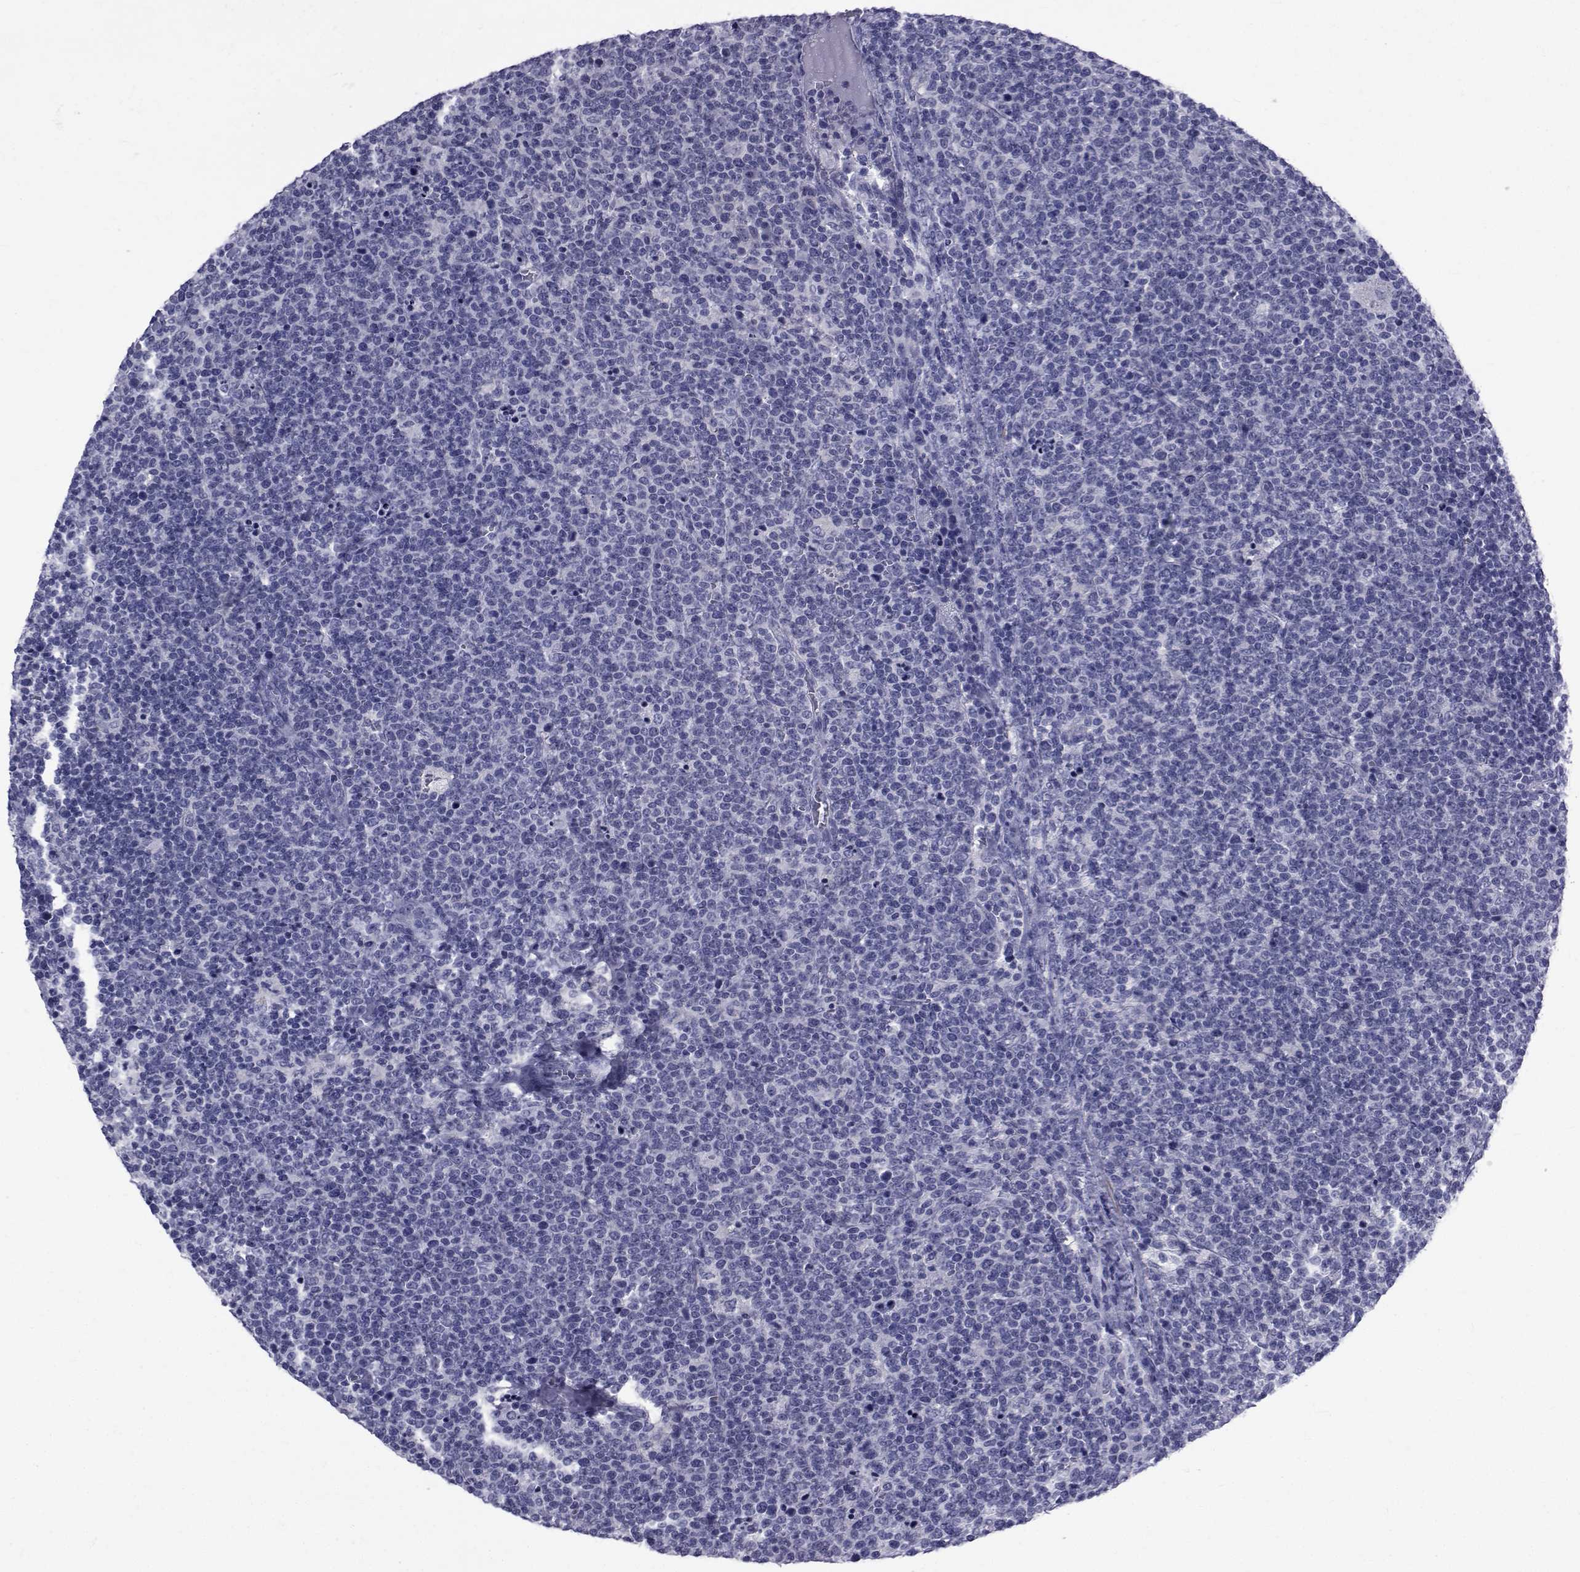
{"staining": {"intensity": "negative", "quantity": "none", "location": "none"}, "tissue": "lymphoma", "cell_type": "Tumor cells", "image_type": "cancer", "snomed": [{"axis": "morphology", "description": "Malignant lymphoma, non-Hodgkin's type, High grade"}, {"axis": "topography", "description": "Lymph node"}], "caption": "An immunohistochemistry micrograph of malignant lymphoma, non-Hodgkin's type (high-grade) is shown. There is no staining in tumor cells of malignant lymphoma, non-Hodgkin's type (high-grade).", "gene": "GKAP1", "patient": {"sex": "male", "age": 61}}